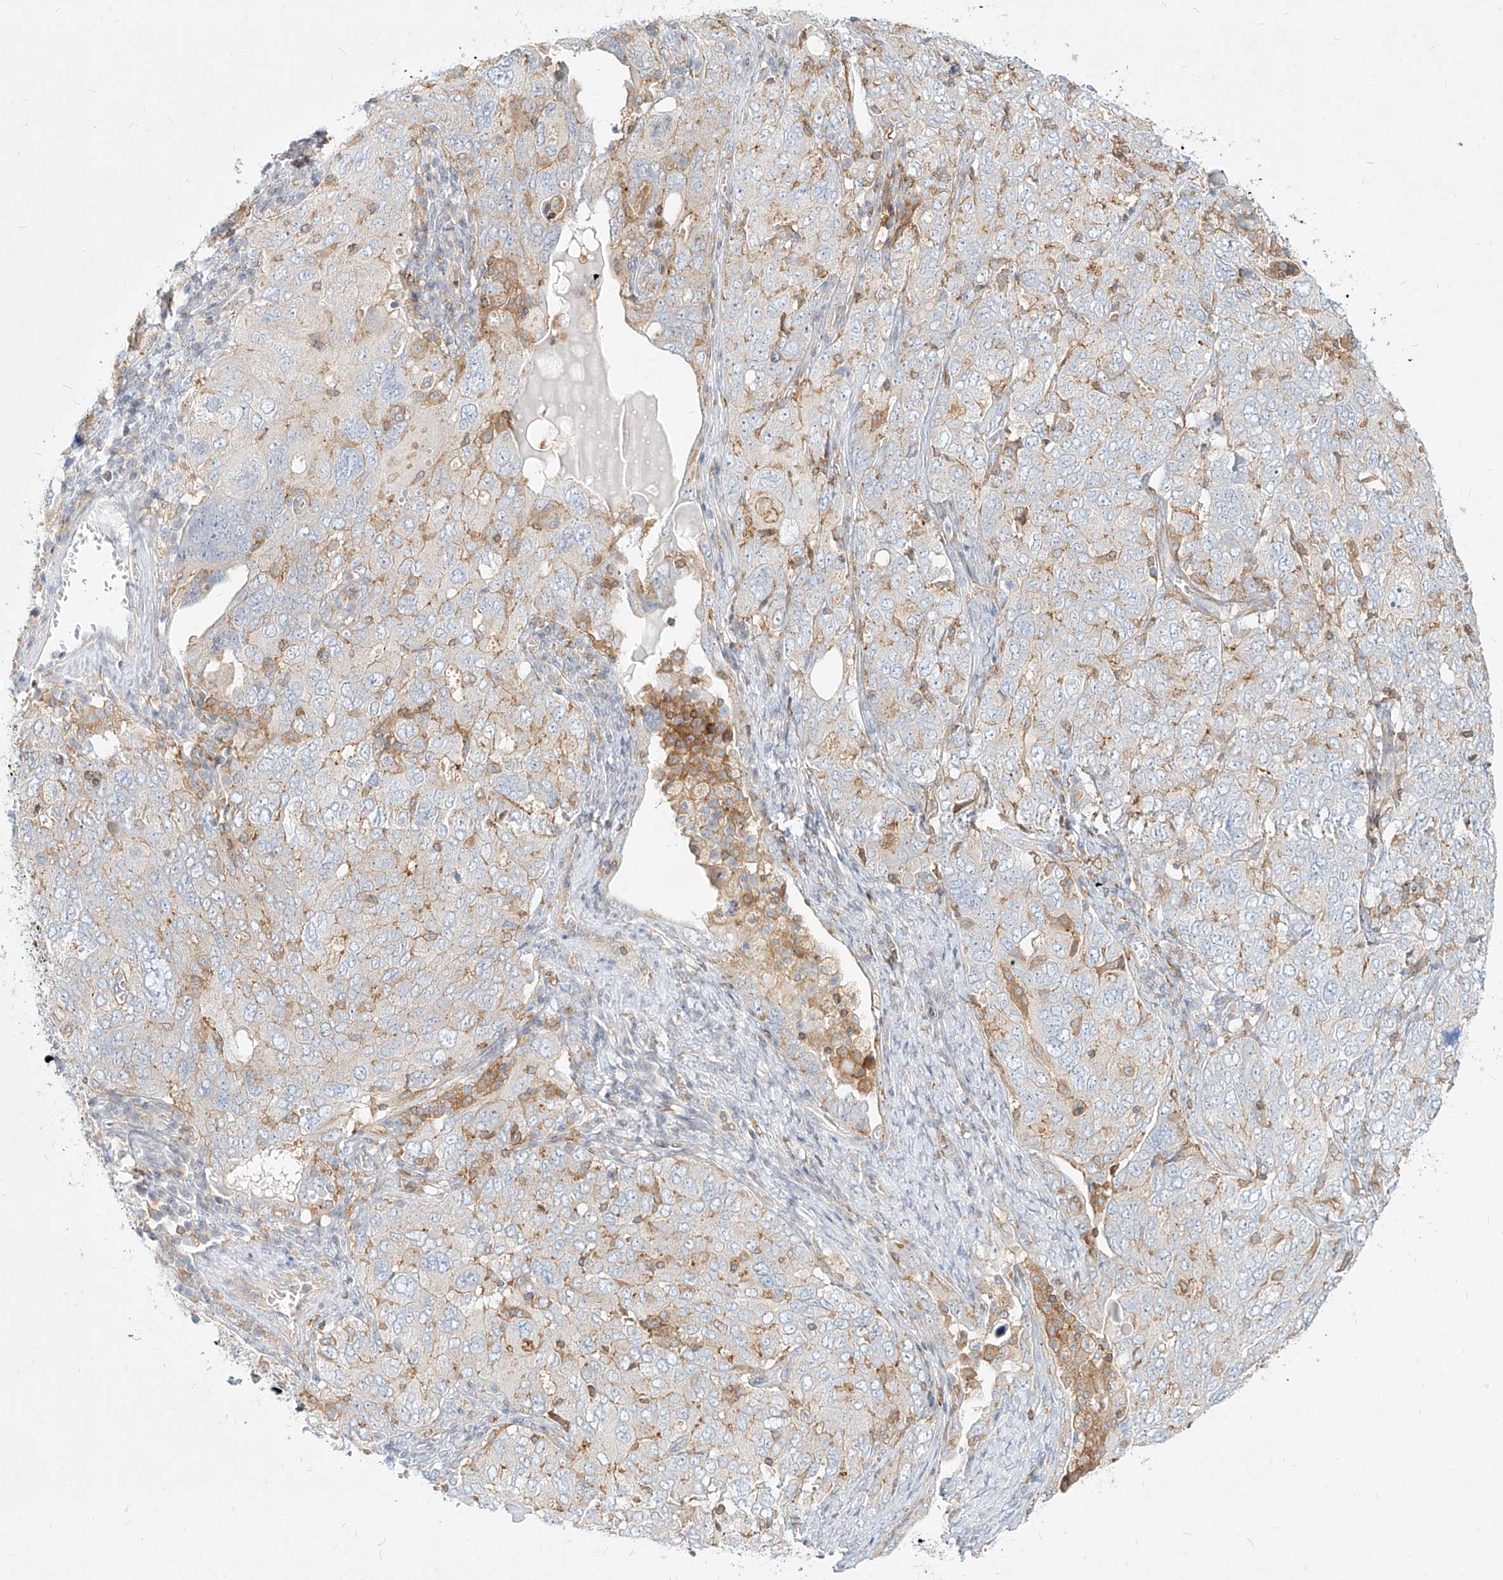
{"staining": {"intensity": "negative", "quantity": "none", "location": "none"}, "tissue": "ovarian cancer", "cell_type": "Tumor cells", "image_type": "cancer", "snomed": [{"axis": "morphology", "description": "Carcinoma, endometroid"}, {"axis": "topography", "description": "Ovary"}], "caption": "The histopathology image demonstrates no staining of tumor cells in endometroid carcinoma (ovarian).", "gene": "SLC2A12", "patient": {"sex": "female", "age": 62}}